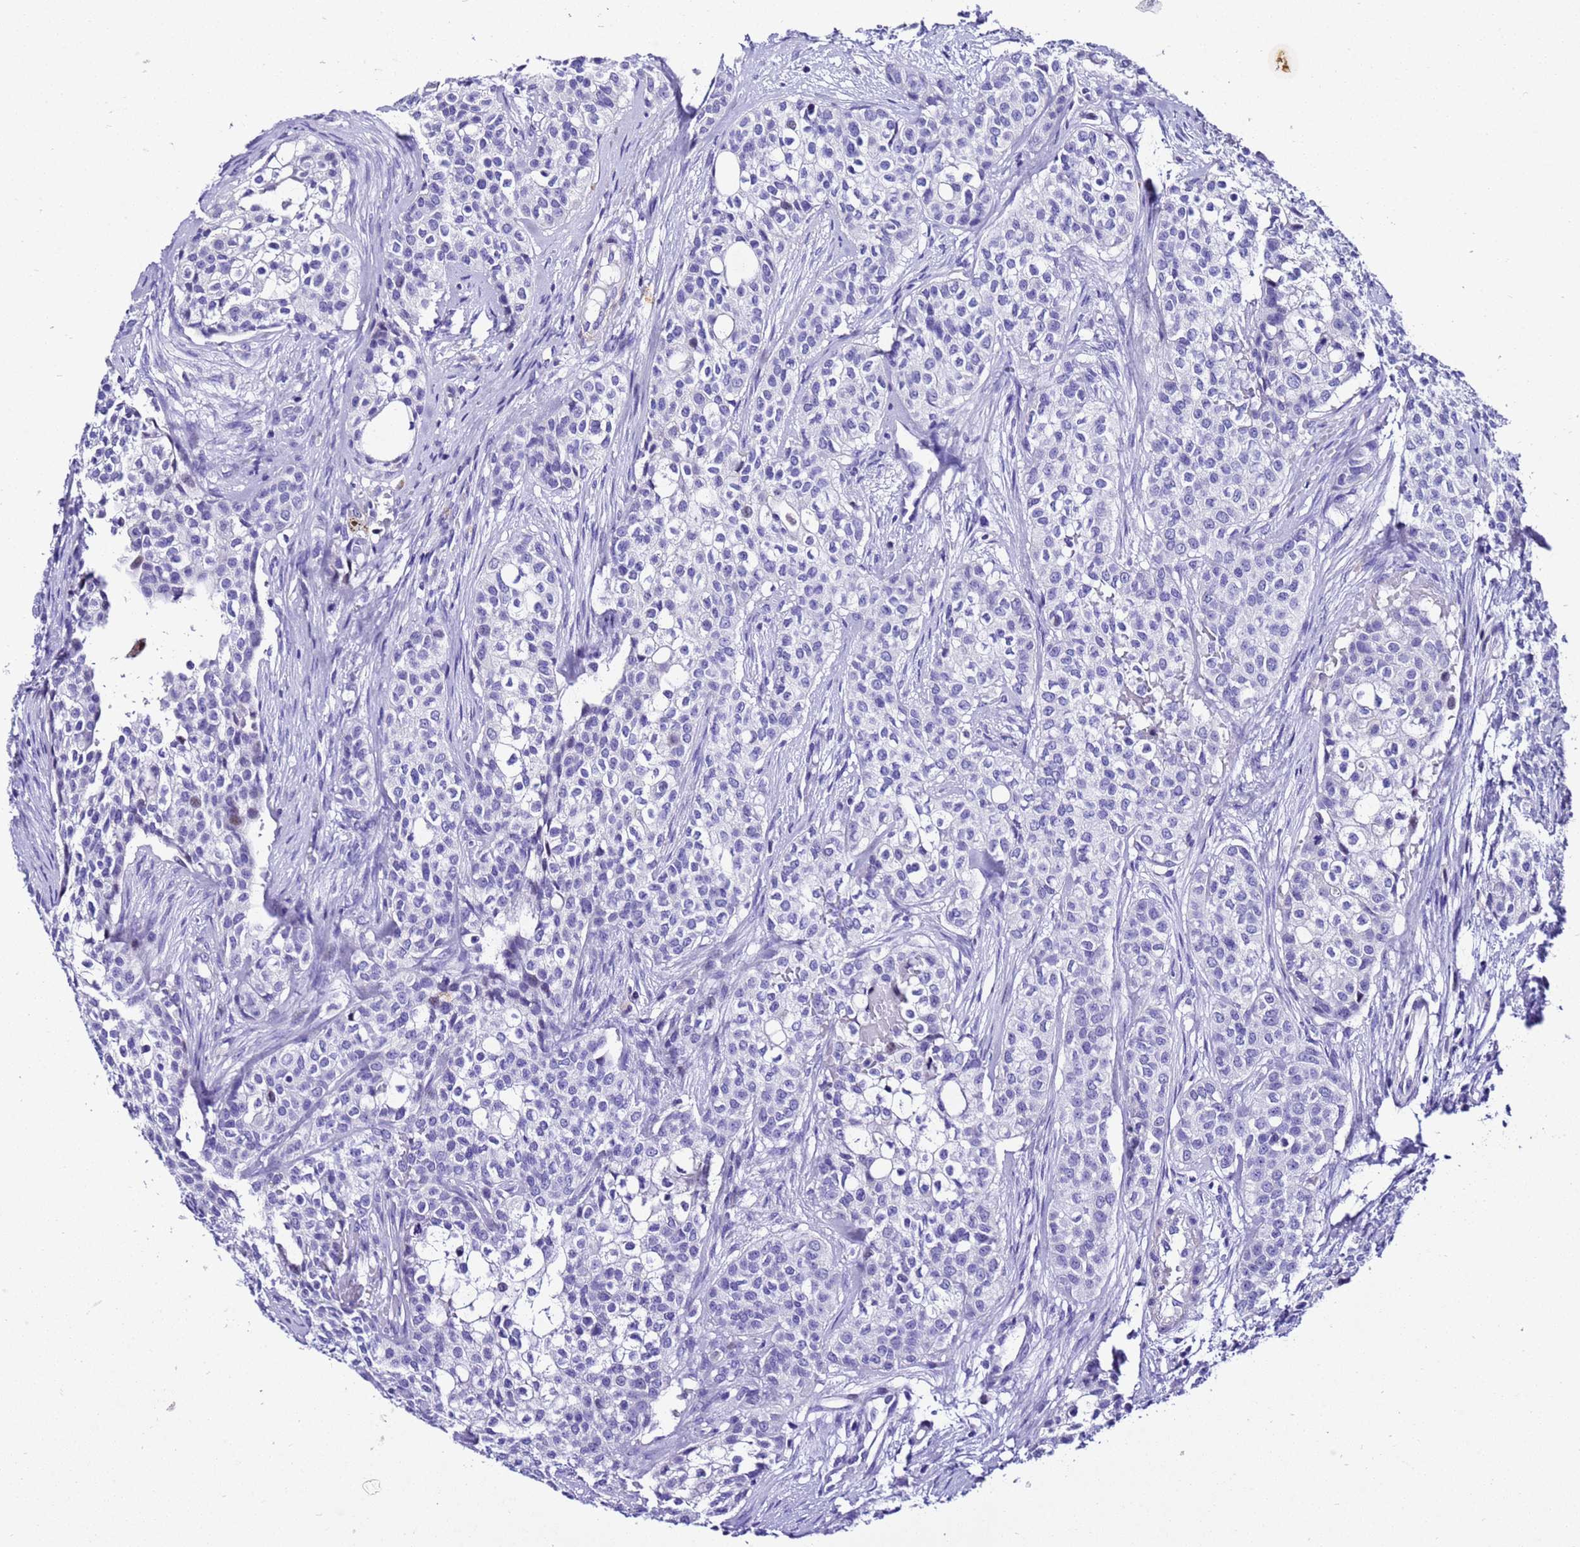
{"staining": {"intensity": "negative", "quantity": "none", "location": "none"}, "tissue": "head and neck cancer", "cell_type": "Tumor cells", "image_type": "cancer", "snomed": [{"axis": "morphology", "description": "Adenocarcinoma, NOS"}, {"axis": "topography", "description": "Head-Neck"}], "caption": "Immunohistochemical staining of human head and neck cancer shows no significant staining in tumor cells.", "gene": "ZNF417", "patient": {"sex": "male", "age": 81}}